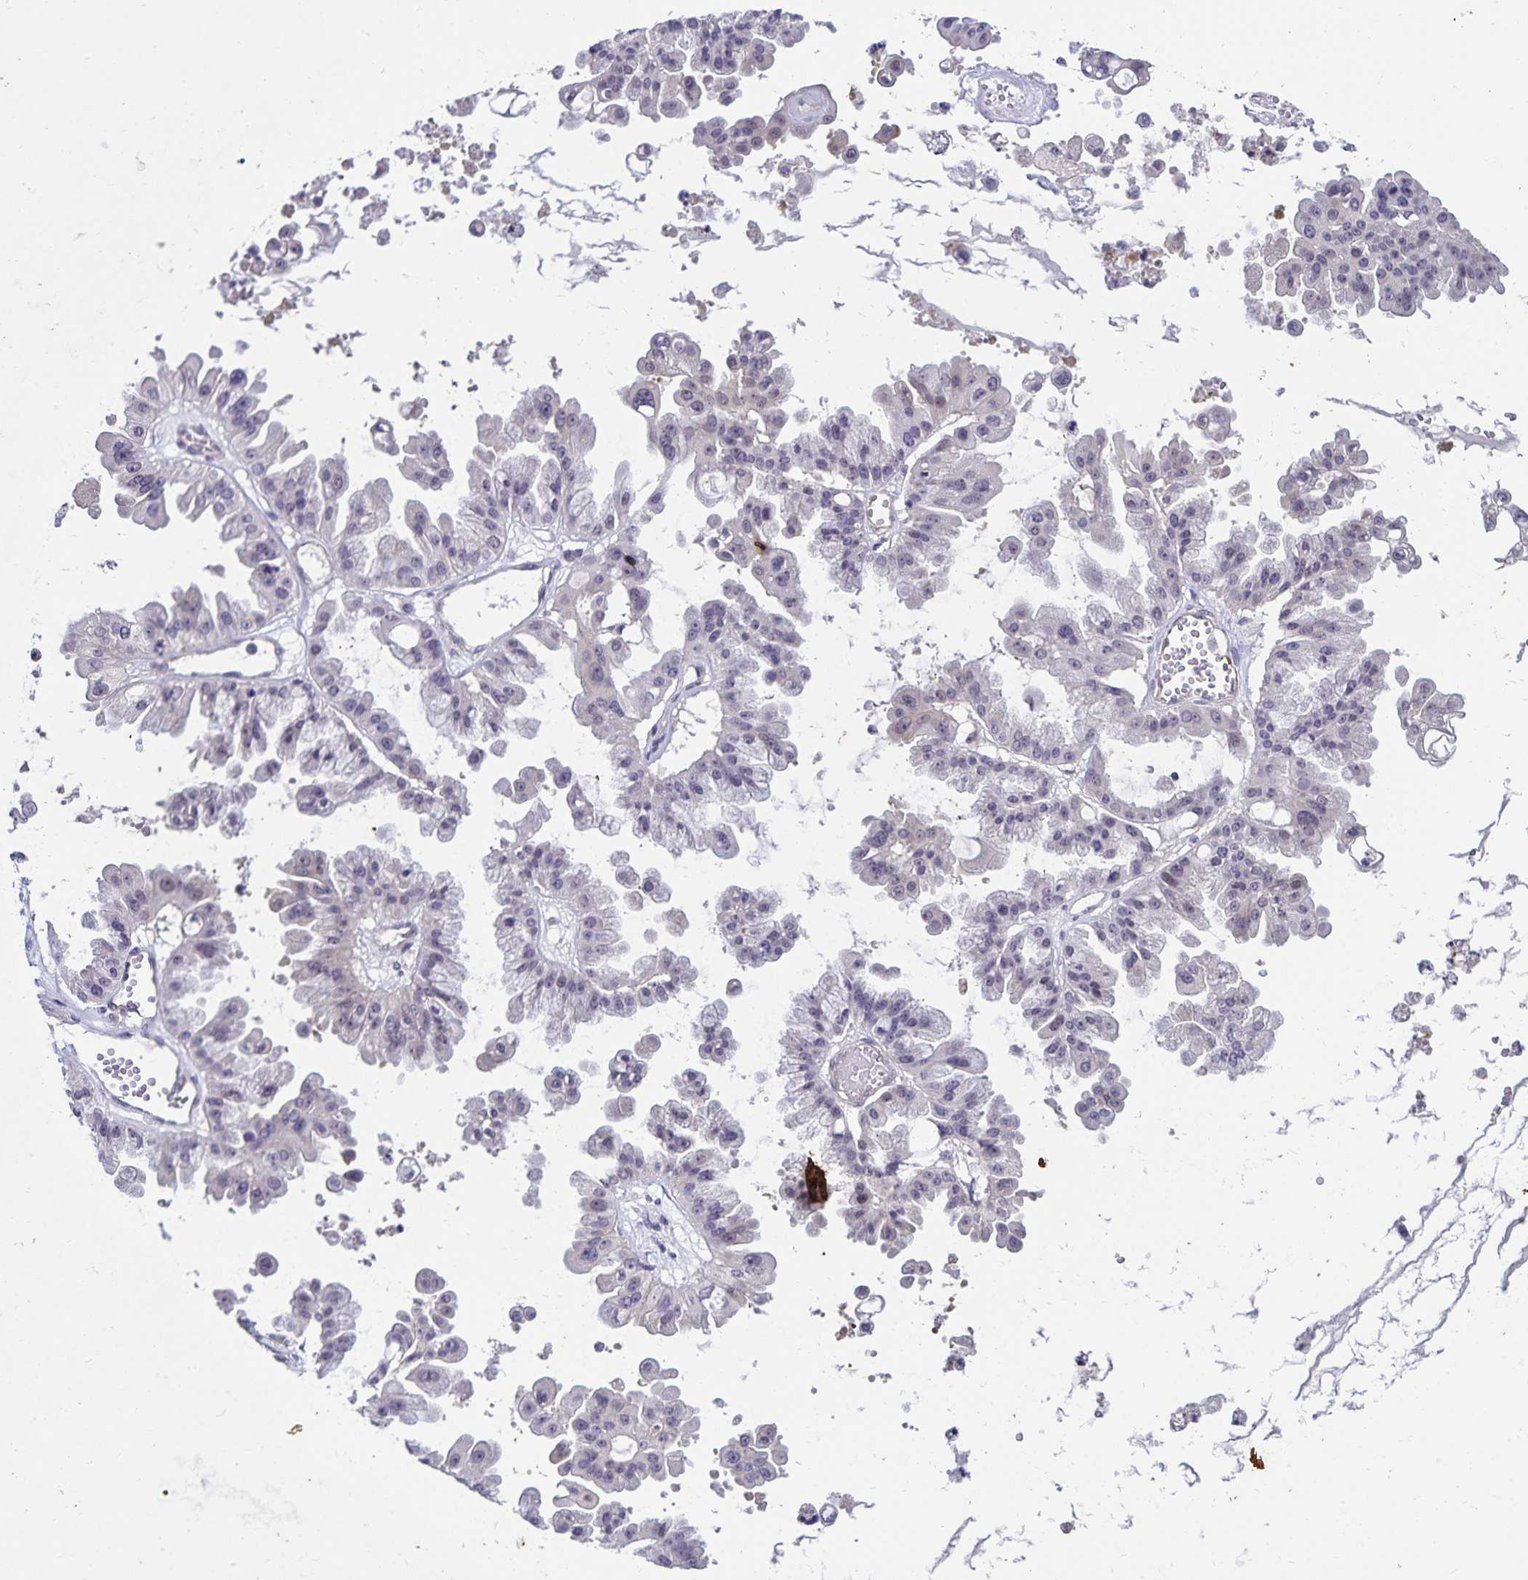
{"staining": {"intensity": "negative", "quantity": "none", "location": "none"}, "tissue": "ovarian cancer", "cell_type": "Tumor cells", "image_type": "cancer", "snomed": [{"axis": "morphology", "description": "Cystadenocarcinoma, serous, NOS"}, {"axis": "topography", "description": "Ovary"}], "caption": "IHC histopathology image of neoplastic tissue: ovarian cancer stained with DAB displays no significant protein expression in tumor cells. The staining was performed using DAB (3,3'-diaminobenzidine) to visualize the protein expression in brown, while the nuclei were stained in blue with hematoxylin (Magnification: 20x).", "gene": "CDKN2B", "patient": {"sex": "female", "age": 56}}